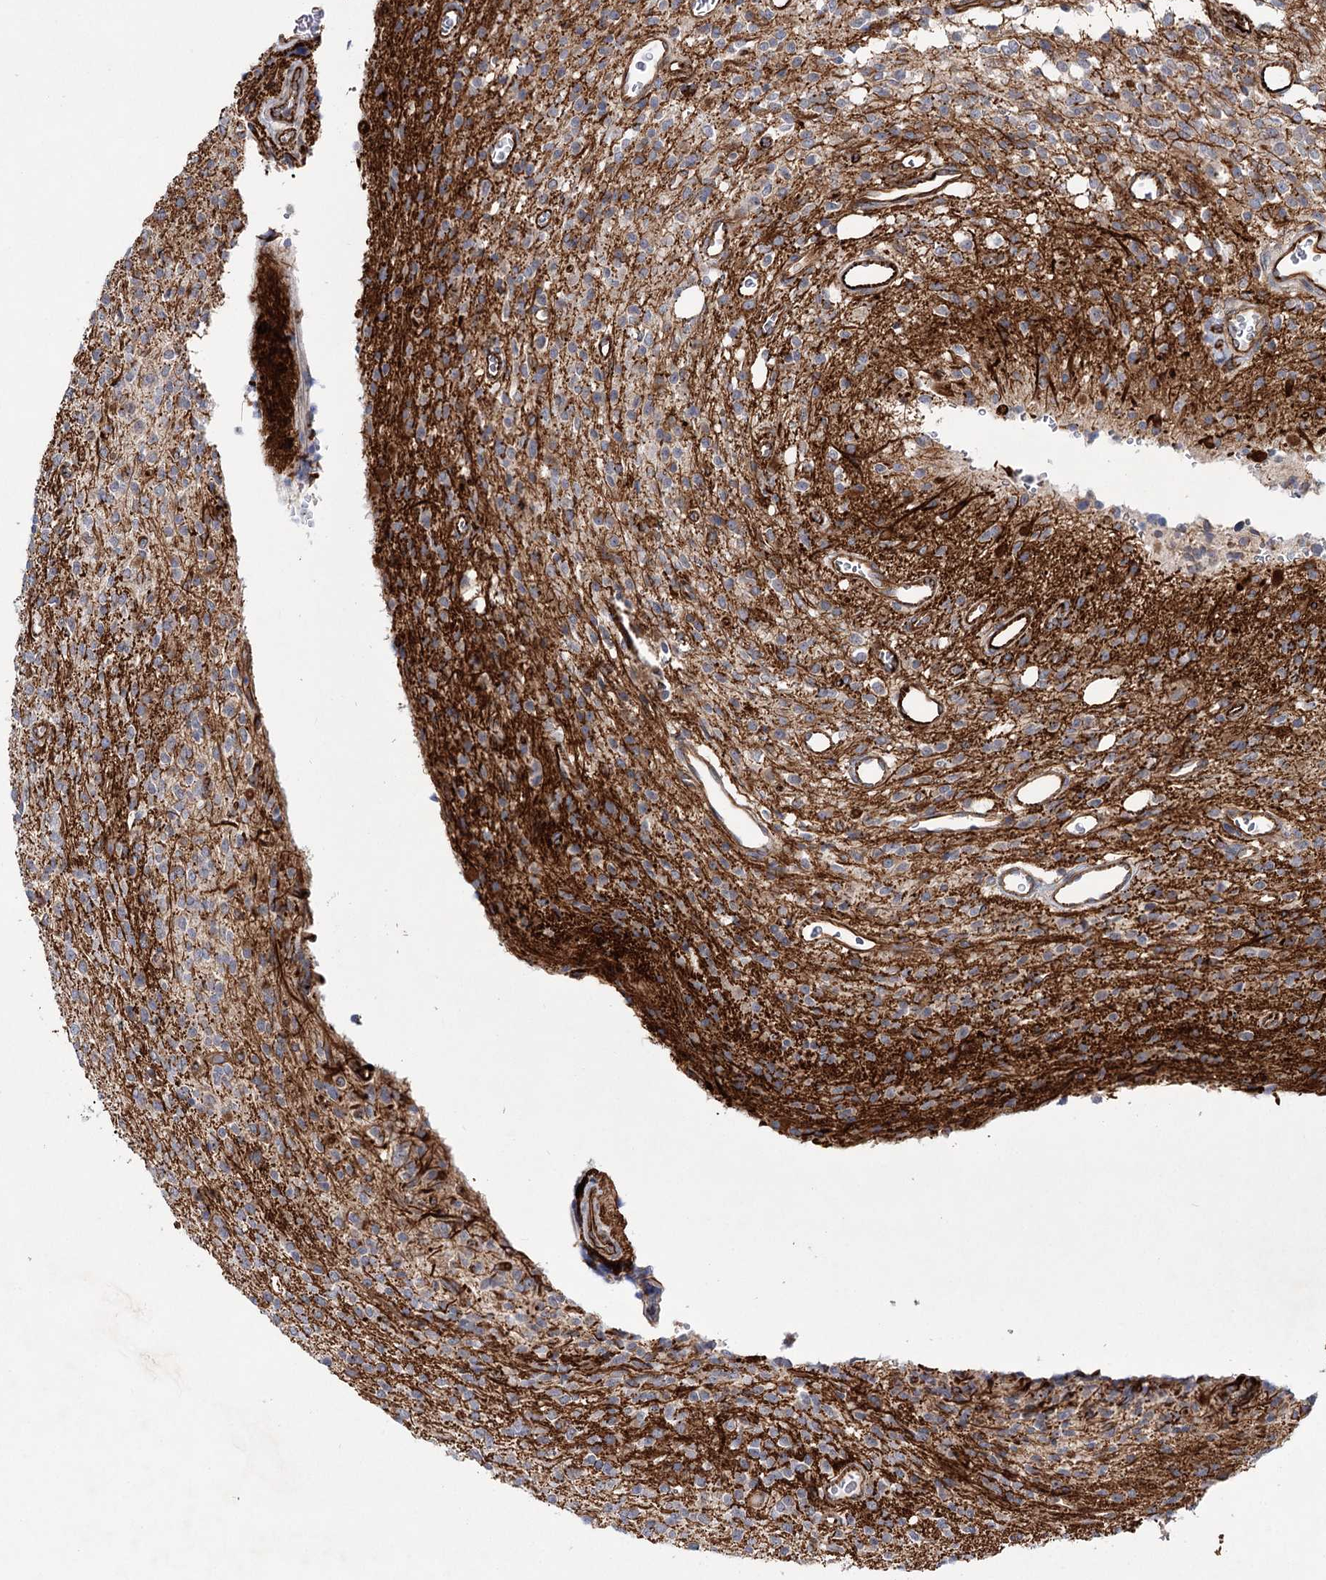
{"staining": {"intensity": "weak", "quantity": "<25%", "location": "cytoplasmic/membranous"}, "tissue": "glioma", "cell_type": "Tumor cells", "image_type": "cancer", "snomed": [{"axis": "morphology", "description": "Glioma, malignant, High grade"}, {"axis": "topography", "description": "Brain"}], "caption": "This is an immunohistochemistry histopathology image of glioma. There is no positivity in tumor cells.", "gene": "DPEP2", "patient": {"sex": "male", "age": 34}}